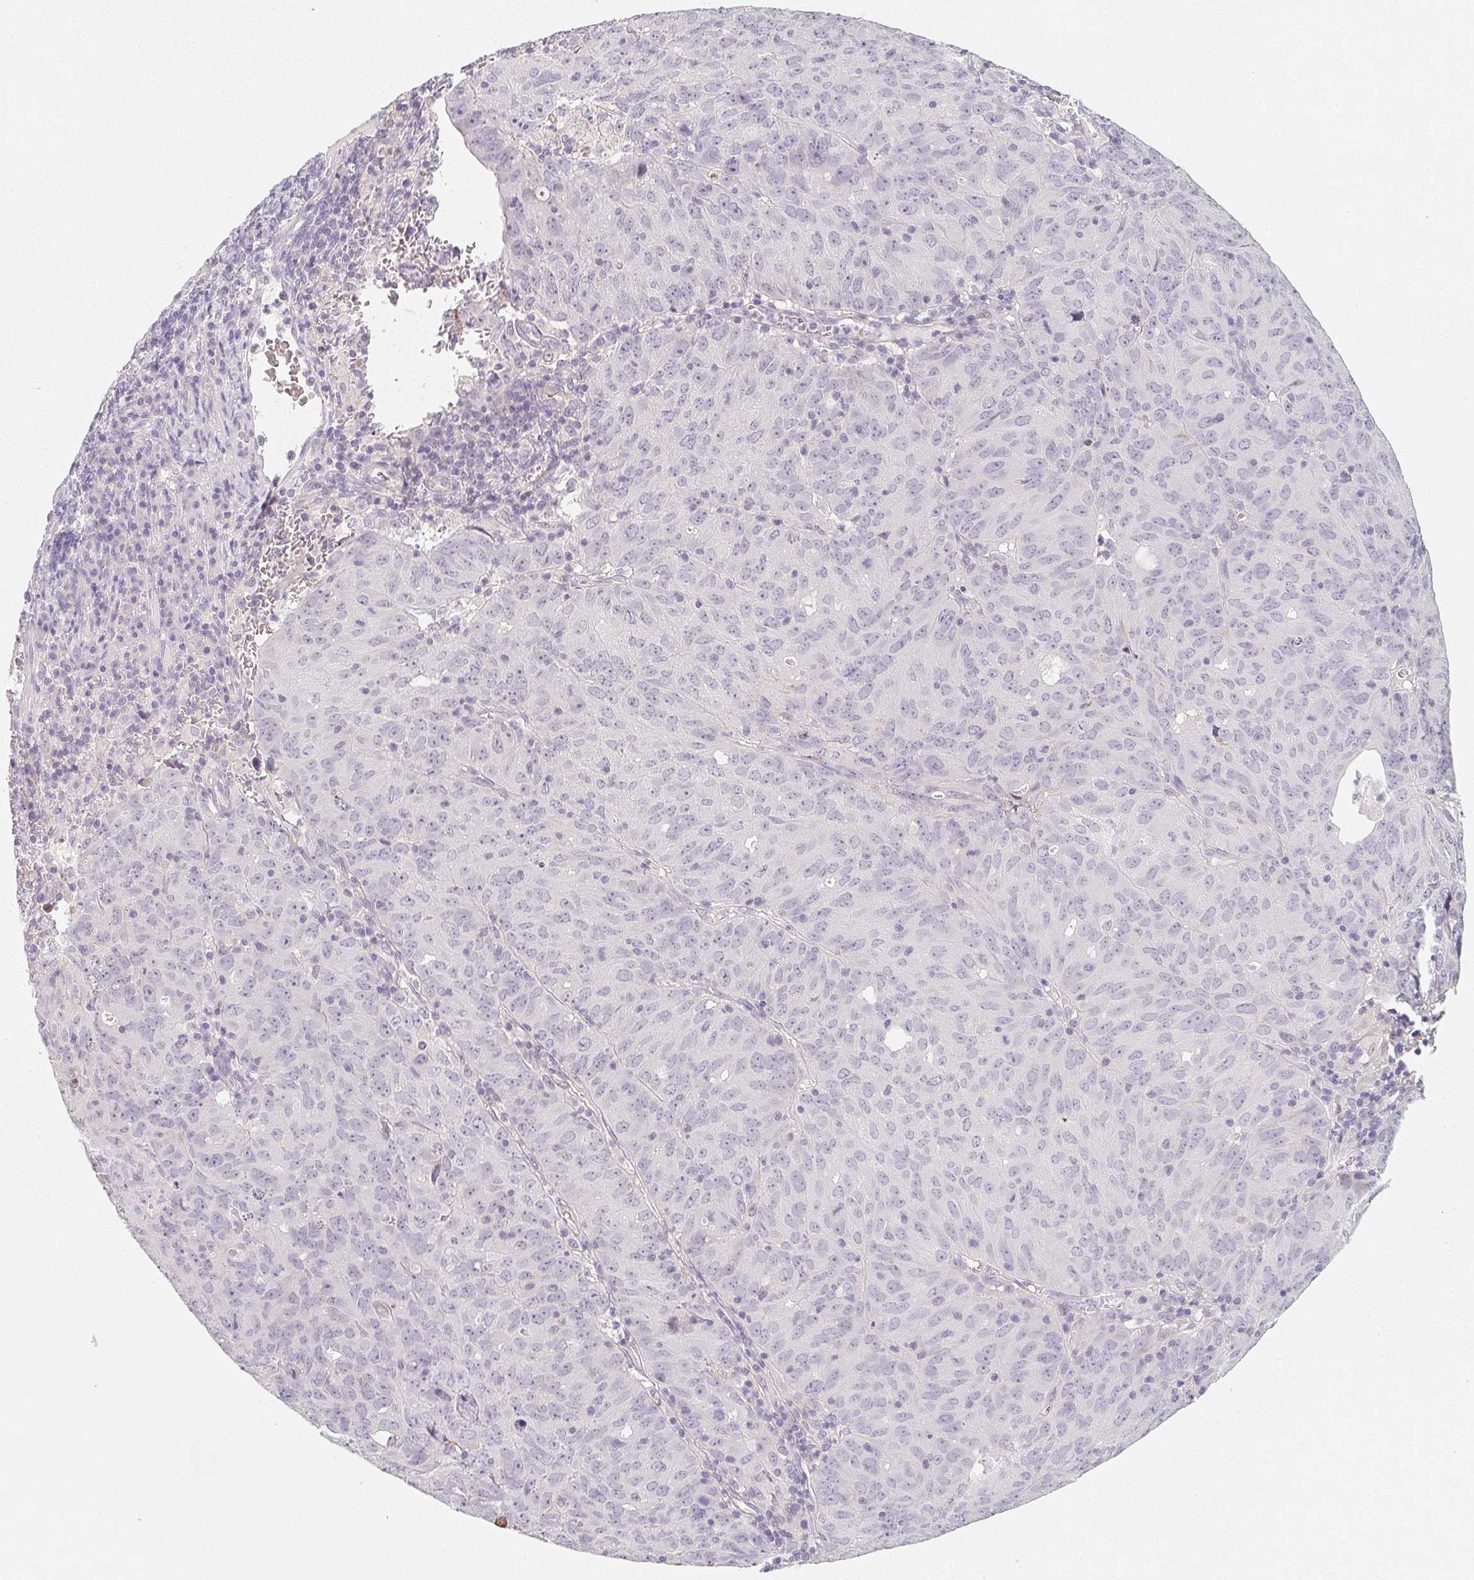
{"staining": {"intensity": "negative", "quantity": "none", "location": "none"}, "tissue": "cervical cancer", "cell_type": "Tumor cells", "image_type": "cancer", "snomed": [{"axis": "morphology", "description": "Adenocarcinoma, NOS"}, {"axis": "topography", "description": "Cervix"}], "caption": "A high-resolution image shows IHC staining of adenocarcinoma (cervical), which shows no significant staining in tumor cells.", "gene": "LRRC23", "patient": {"sex": "female", "age": 56}}